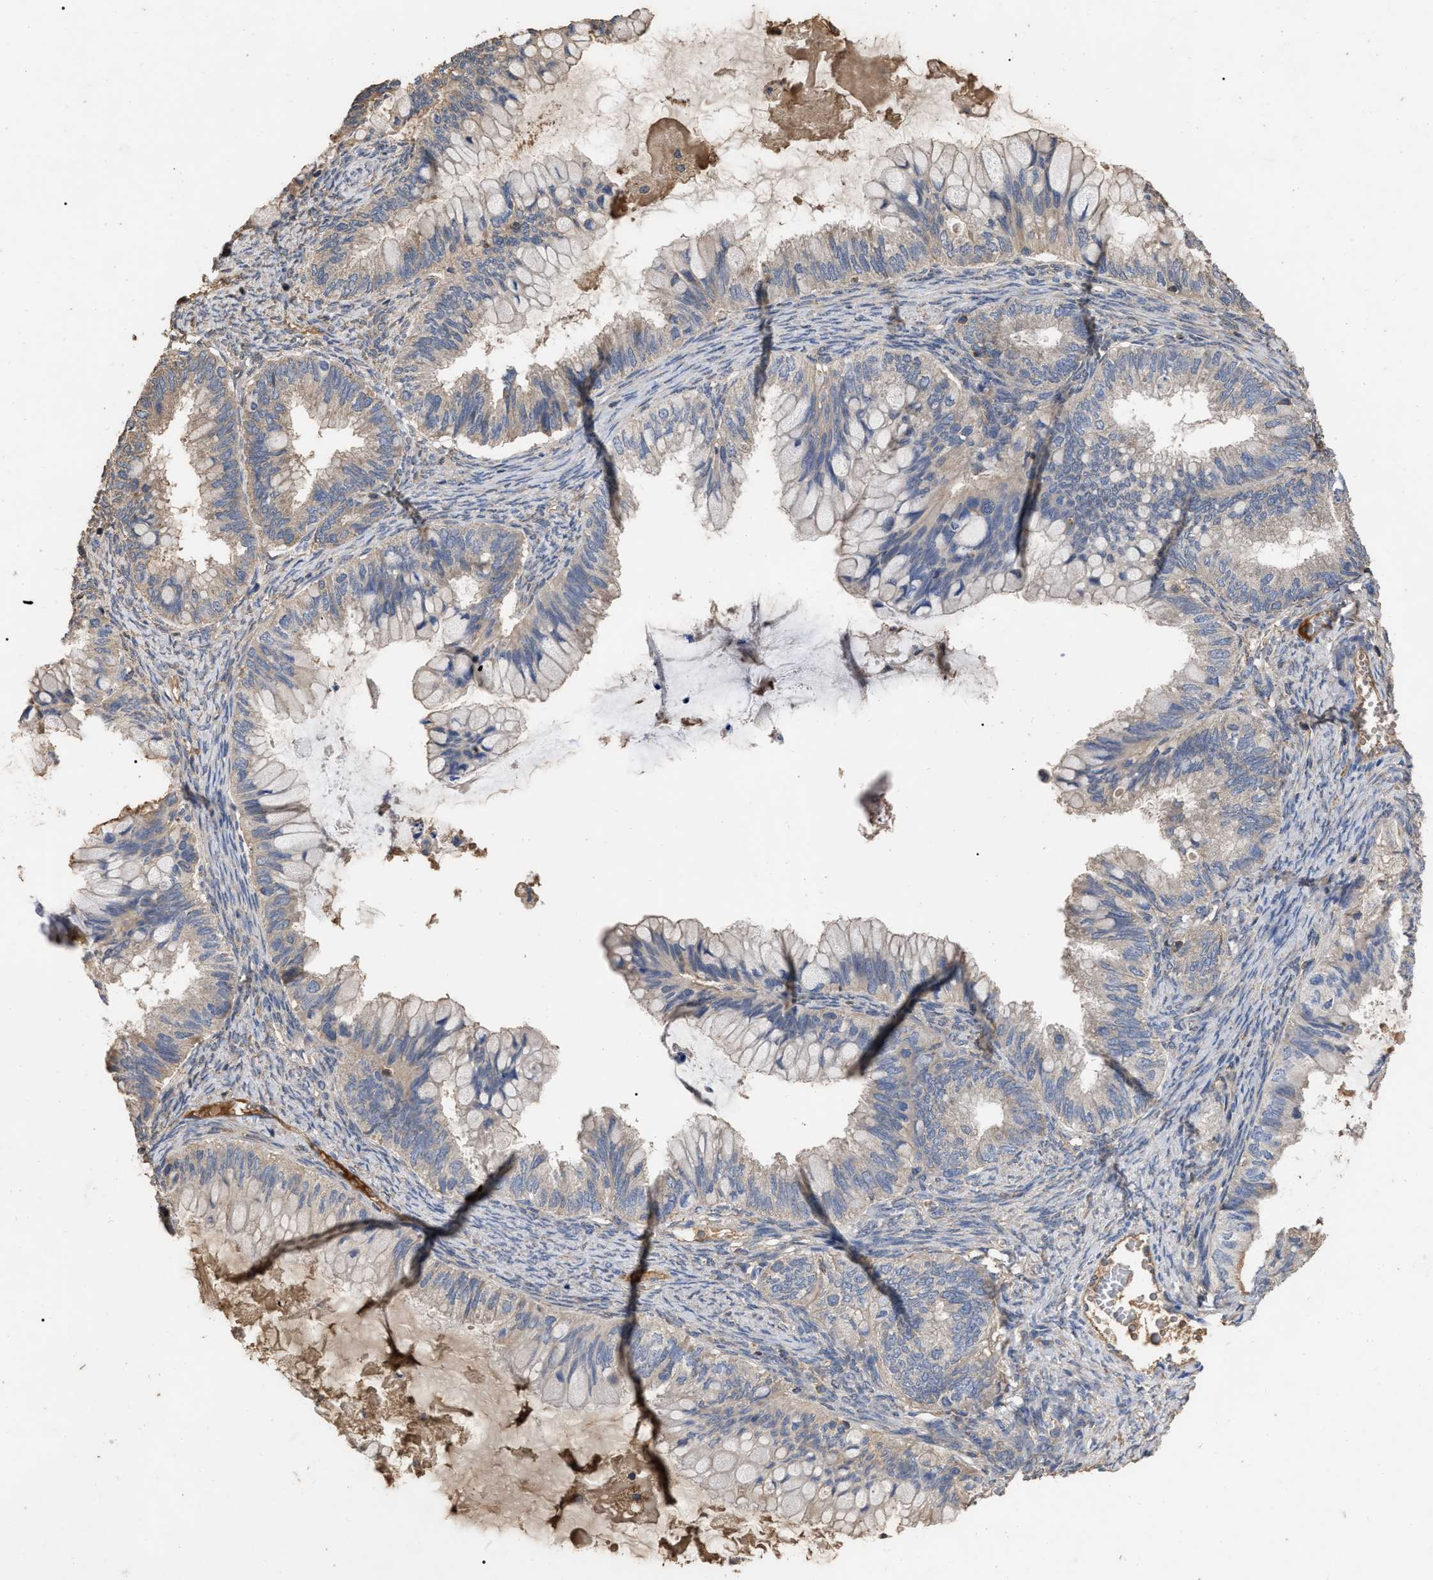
{"staining": {"intensity": "moderate", "quantity": "<25%", "location": "cytoplasmic/membranous"}, "tissue": "ovarian cancer", "cell_type": "Tumor cells", "image_type": "cancer", "snomed": [{"axis": "morphology", "description": "Cystadenocarcinoma, mucinous, NOS"}, {"axis": "topography", "description": "Ovary"}], "caption": "Protein staining of ovarian cancer tissue shows moderate cytoplasmic/membranous staining in approximately <25% of tumor cells. (Stains: DAB (3,3'-diaminobenzidine) in brown, nuclei in blue, Microscopy: brightfield microscopy at high magnification).", "gene": "GPR179", "patient": {"sex": "female", "age": 80}}